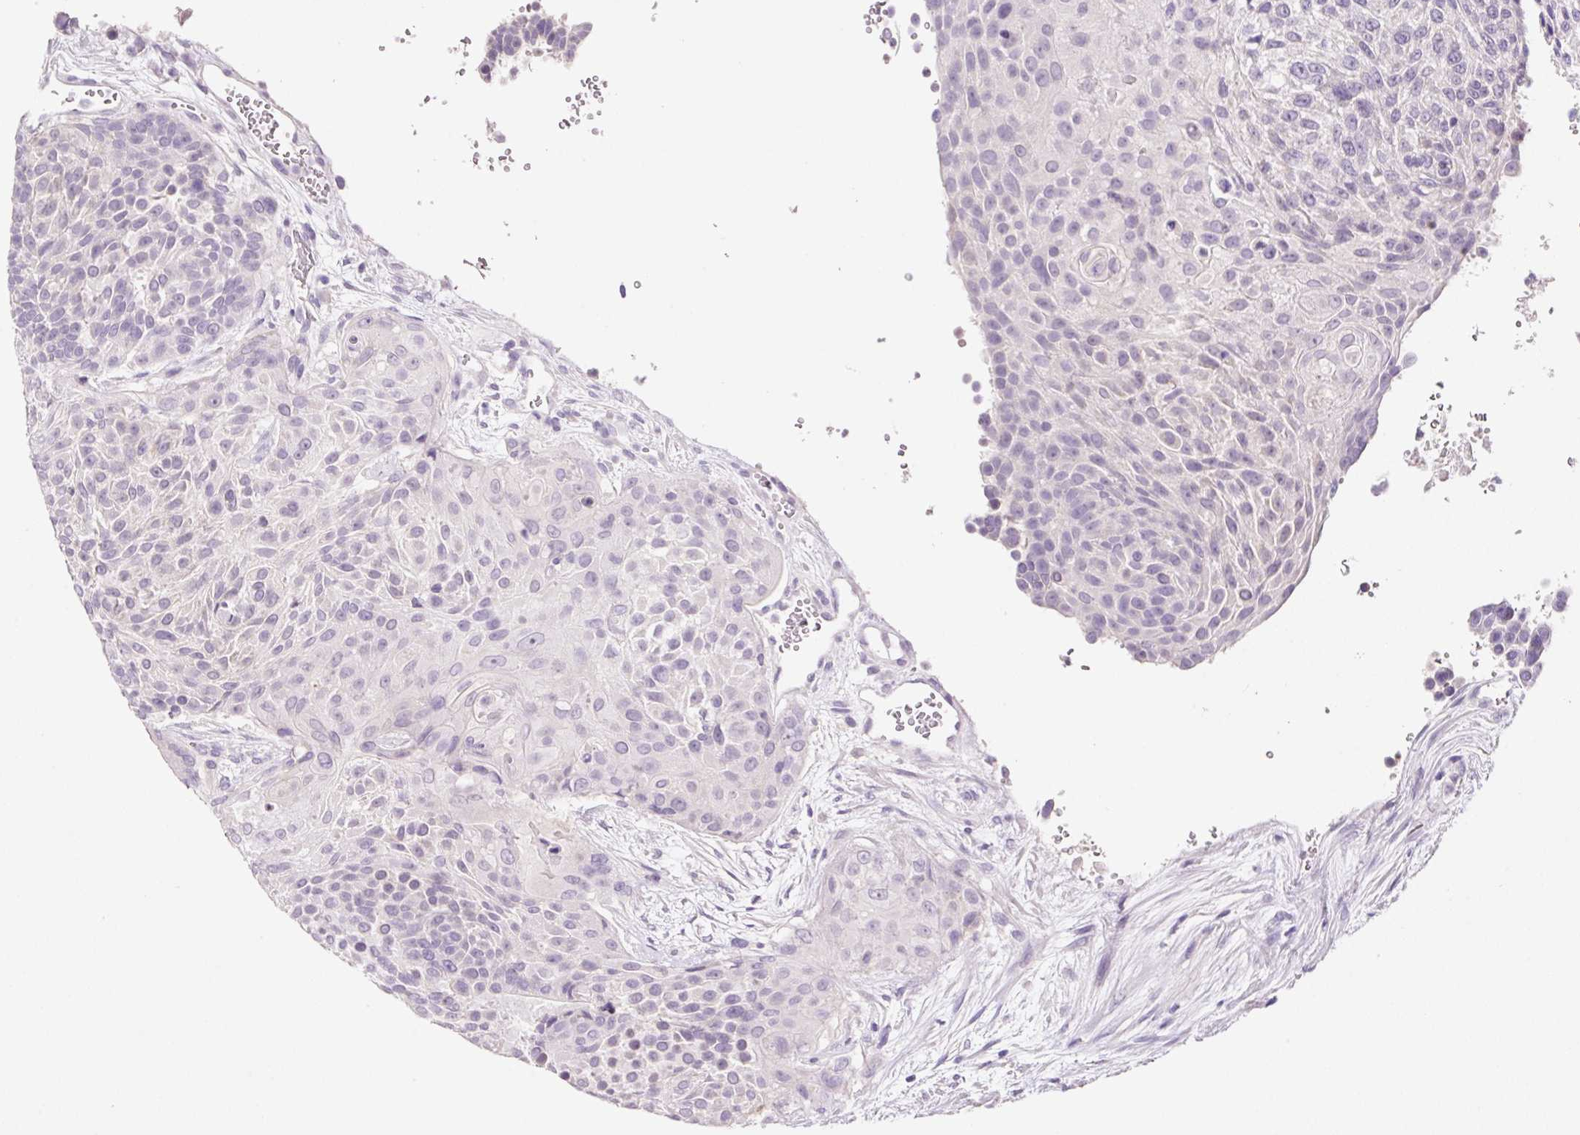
{"staining": {"intensity": "negative", "quantity": "none", "location": "none"}, "tissue": "urothelial cancer", "cell_type": "Tumor cells", "image_type": "cancer", "snomed": [{"axis": "morphology", "description": "Urothelial carcinoma, High grade"}, {"axis": "topography", "description": "Urinary bladder"}], "caption": "A high-resolution image shows immunohistochemistry staining of urothelial cancer, which exhibits no significant expression in tumor cells.", "gene": "SYP", "patient": {"sex": "female", "age": 63}}